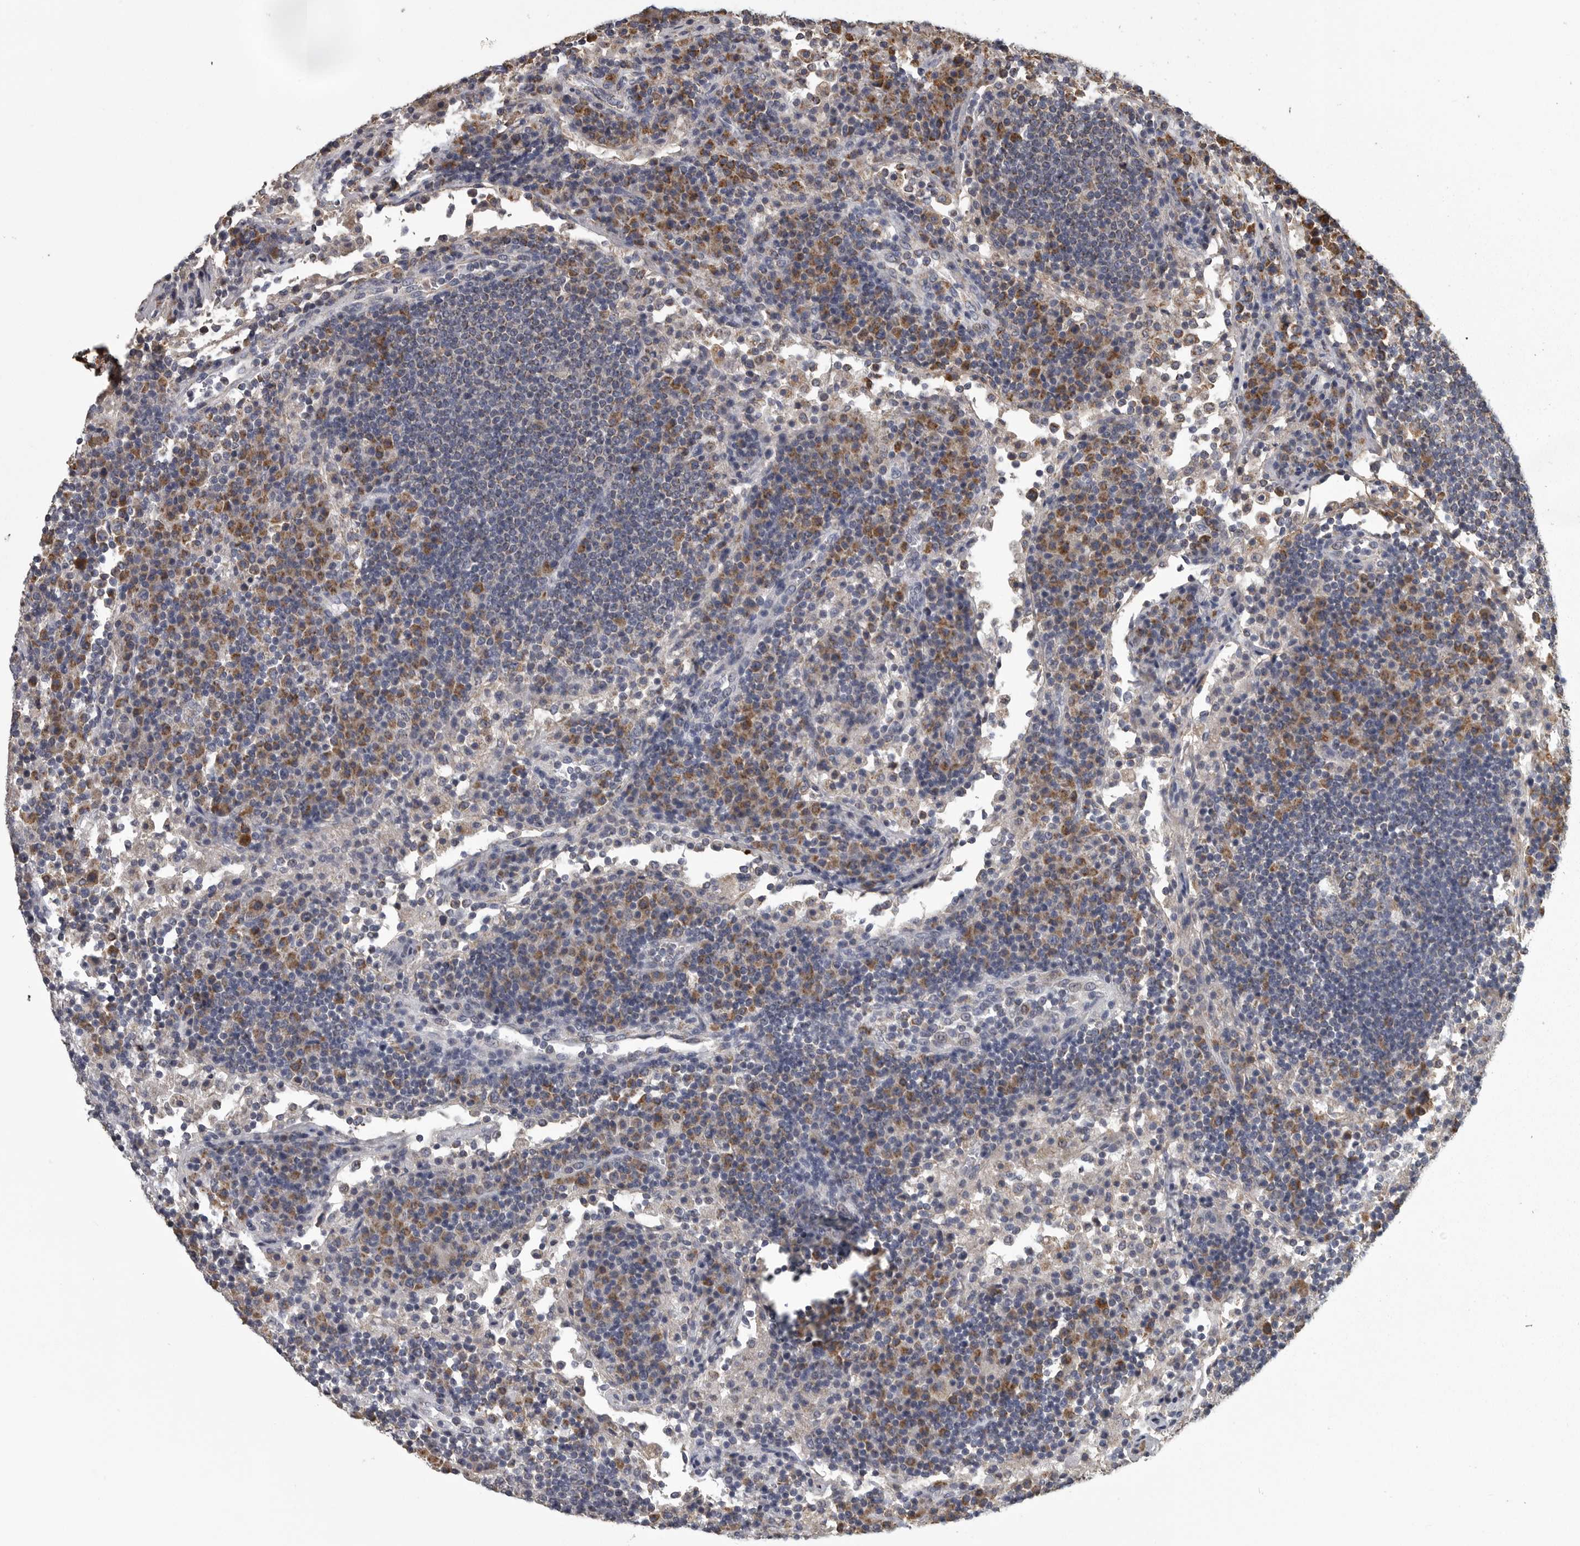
{"staining": {"intensity": "weak", "quantity": "25%-75%", "location": "cytoplasmic/membranous"}, "tissue": "lymph node", "cell_type": "Germinal center cells", "image_type": "normal", "snomed": [{"axis": "morphology", "description": "Normal tissue, NOS"}, {"axis": "topography", "description": "Lymph node"}], "caption": "Lymph node stained for a protein reveals weak cytoplasmic/membranous positivity in germinal center cells. (Stains: DAB in brown, nuclei in blue, Microscopy: brightfield microscopy at high magnification).", "gene": "FRK", "patient": {"sex": "female", "age": 53}}